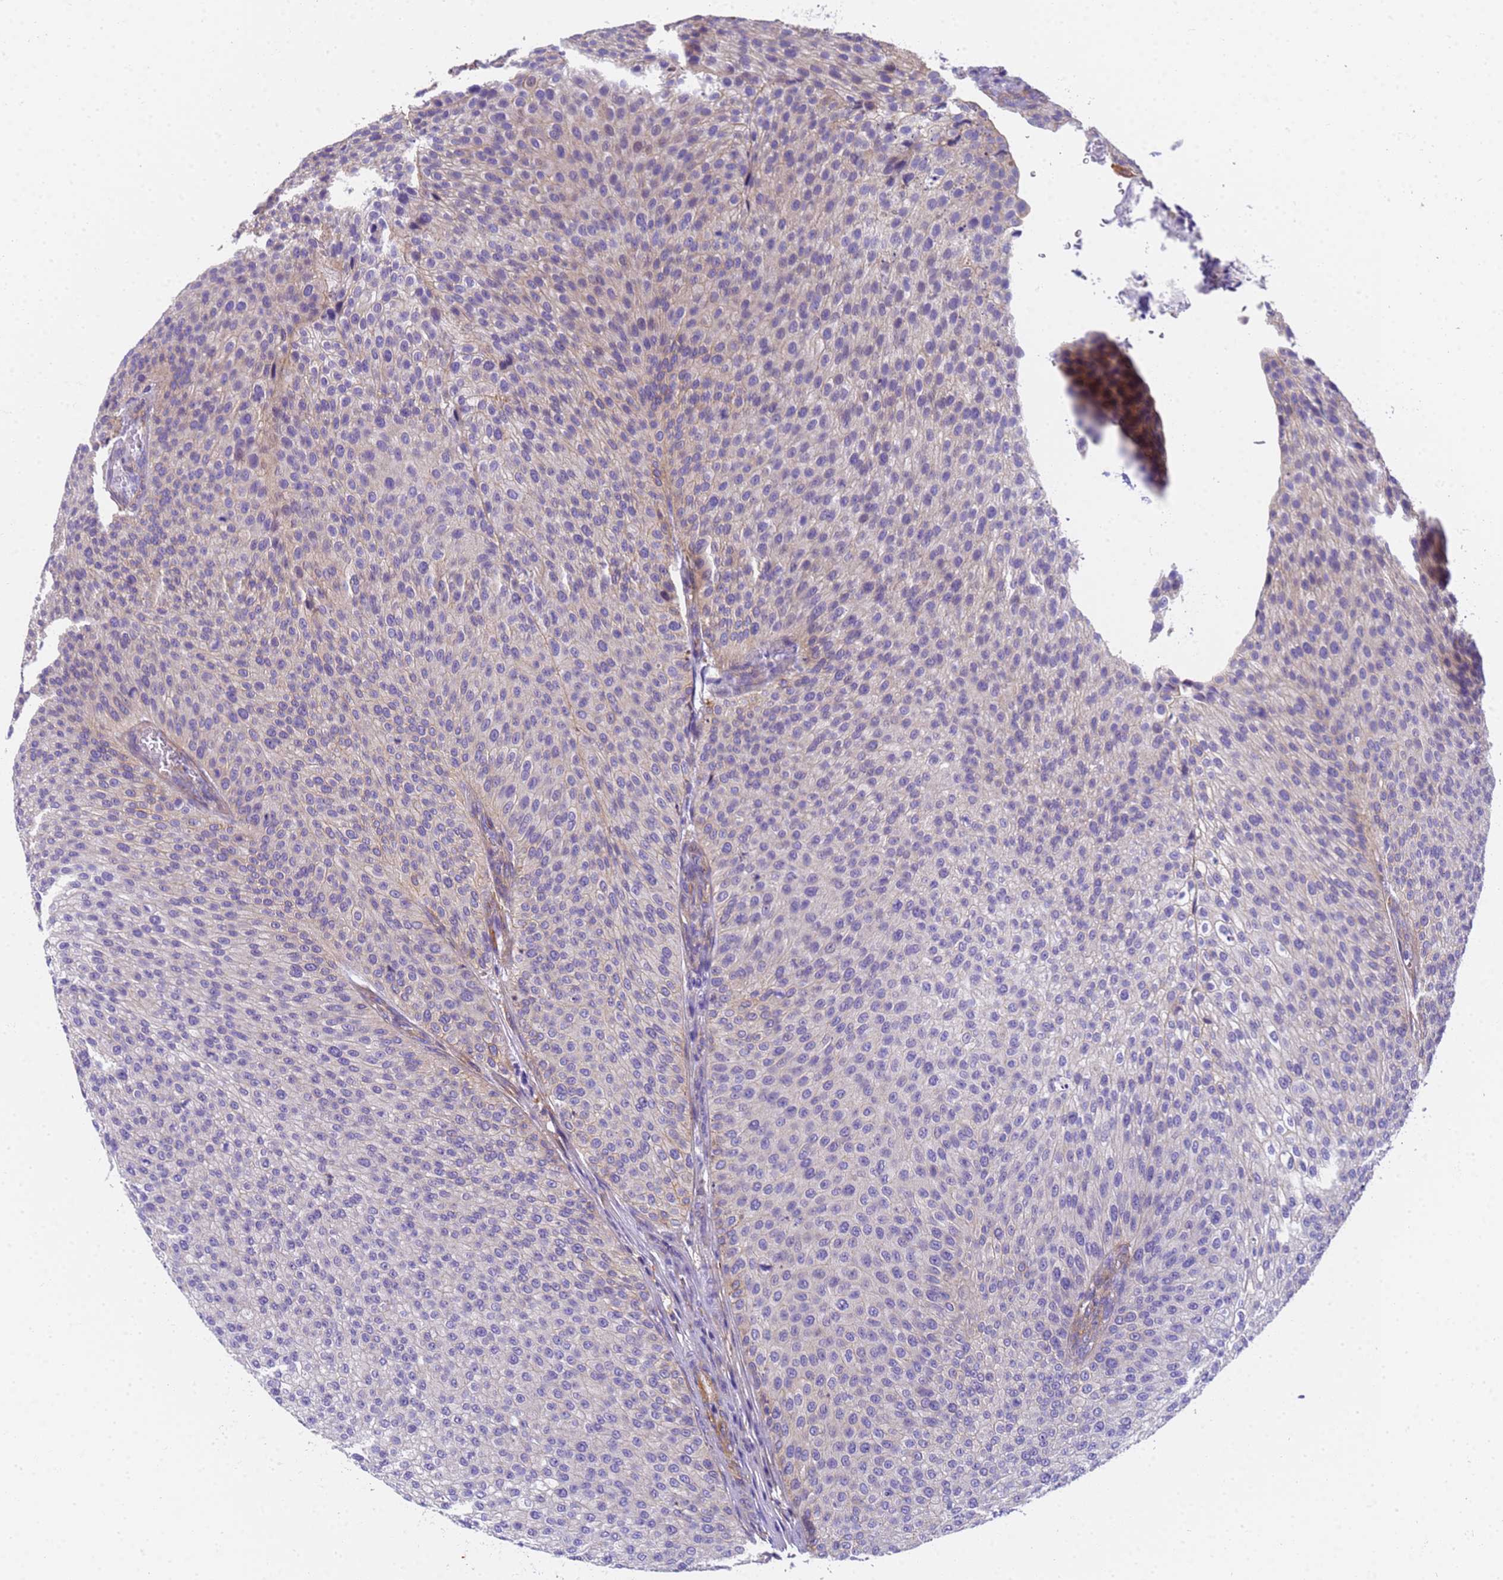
{"staining": {"intensity": "moderate", "quantity": "<25%", "location": "cytoplasmic/membranous"}, "tissue": "urothelial cancer", "cell_type": "Tumor cells", "image_type": "cancer", "snomed": [{"axis": "morphology", "description": "Urothelial carcinoma, Low grade"}, {"axis": "topography", "description": "Smooth muscle"}, {"axis": "topography", "description": "Urinary bladder"}], "caption": "Approximately <25% of tumor cells in human urothelial cancer show moderate cytoplasmic/membranous protein positivity as visualized by brown immunohistochemical staining.", "gene": "MVB12A", "patient": {"sex": "male", "age": 60}}